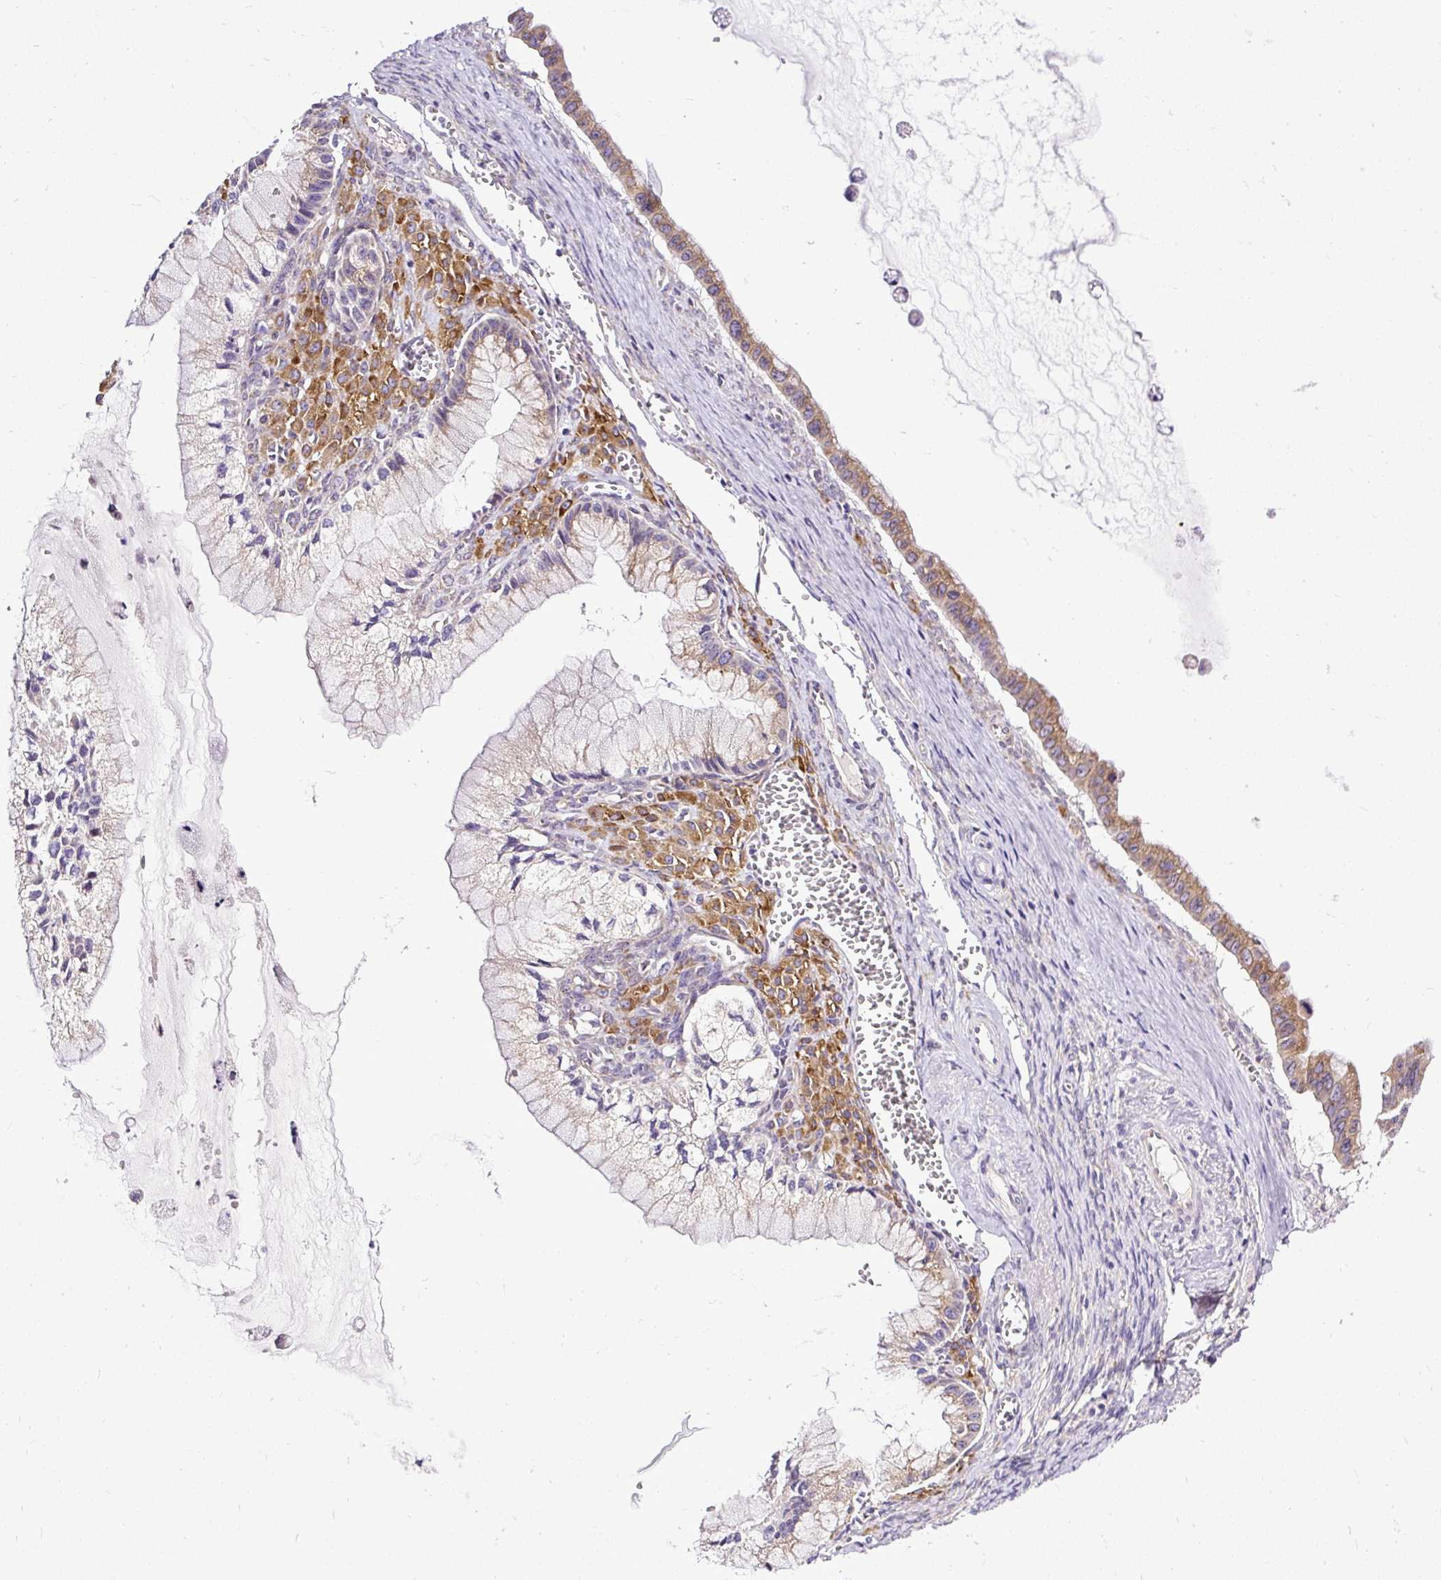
{"staining": {"intensity": "moderate", "quantity": "25%-75%", "location": "cytoplasmic/membranous"}, "tissue": "ovarian cancer", "cell_type": "Tumor cells", "image_type": "cancer", "snomed": [{"axis": "morphology", "description": "Cystadenocarcinoma, mucinous, NOS"}, {"axis": "topography", "description": "Ovary"}], "caption": "Mucinous cystadenocarcinoma (ovarian) stained with immunohistochemistry (IHC) demonstrates moderate cytoplasmic/membranous expression in about 25%-75% of tumor cells.", "gene": "AMFR", "patient": {"sex": "female", "age": 59}}